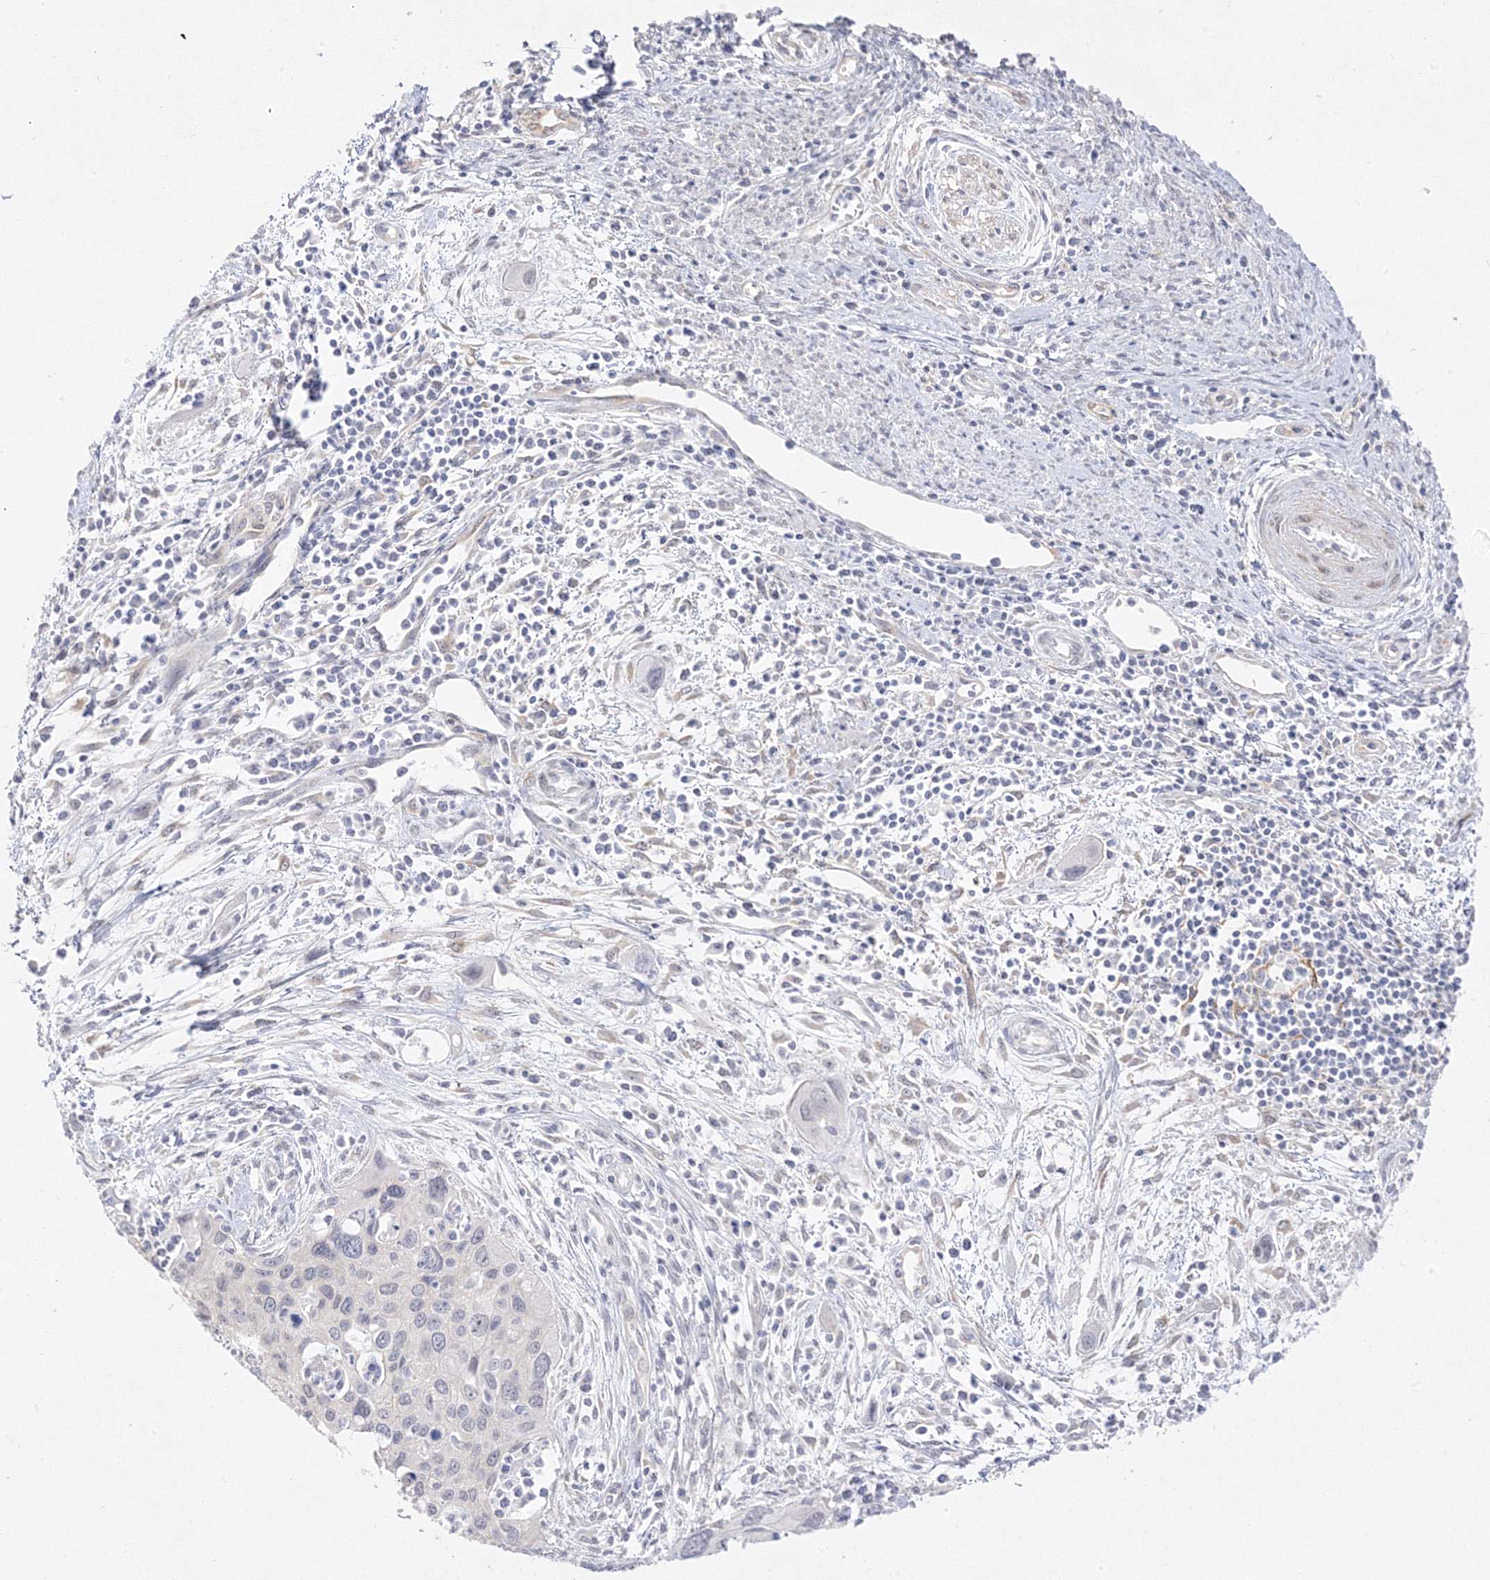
{"staining": {"intensity": "negative", "quantity": "none", "location": "none"}, "tissue": "cervical cancer", "cell_type": "Tumor cells", "image_type": "cancer", "snomed": [{"axis": "morphology", "description": "Squamous cell carcinoma, NOS"}, {"axis": "topography", "description": "Cervix"}], "caption": "This is an immunohistochemistry (IHC) image of human cervical squamous cell carcinoma. There is no expression in tumor cells.", "gene": "C2CD2", "patient": {"sex": "female", "age": 55}}